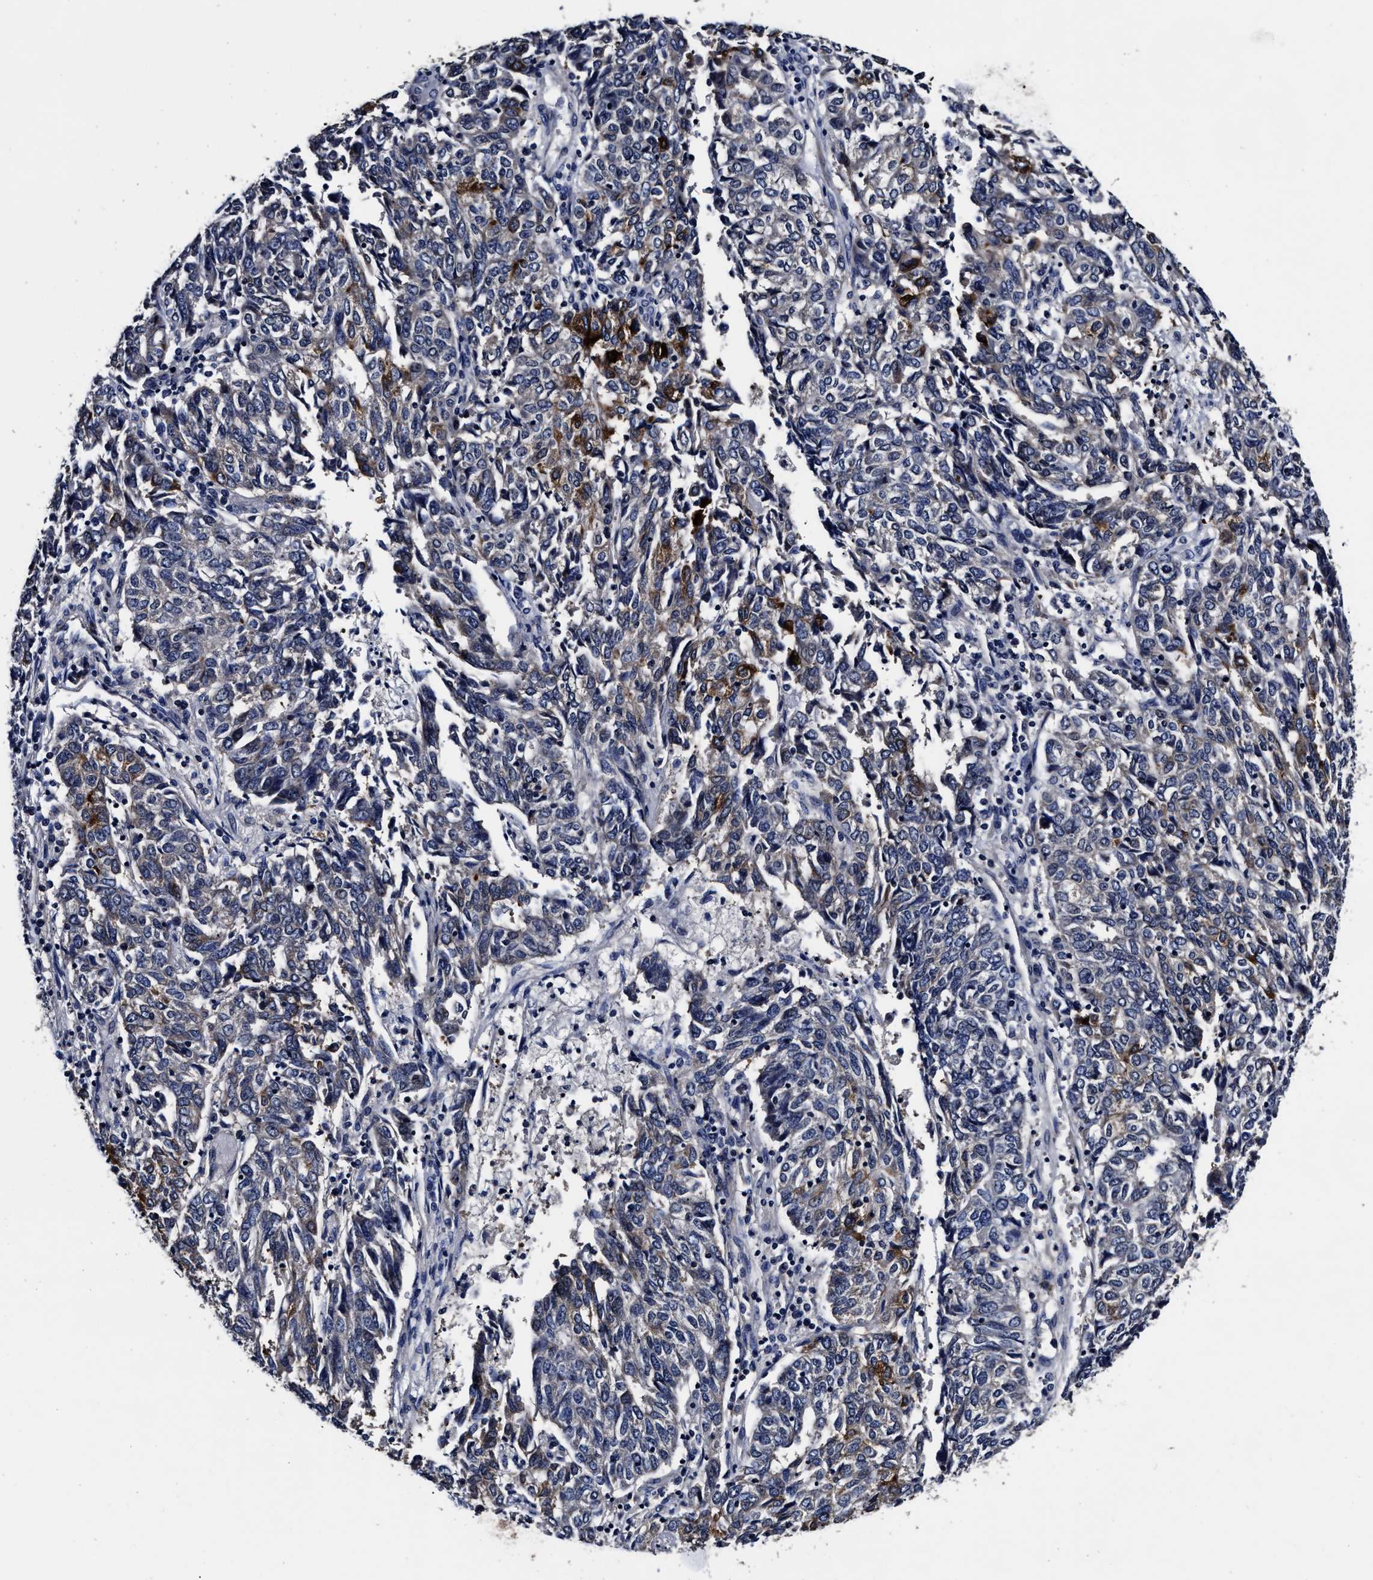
{"staining": {"intensity": "strong", "quantity": "<25%", "location": "cytoplasmic/membranous"}, "tissue": "endometrial cancer", "cell_type": "Tumor cells", "image_type": "cancer", "snomed": [{"axis": "morphology", "description": "Adenocarcinoma, NOS"}, {"axis": "topography", "description": "Endometrium"}], "caption": "IHC (DAB (3,3'-diaminobenzidine)) staining of human adenocarcinoma (endometrial) exhibits strong cytoplasmic/membranous protein staining in approximately <25% of tumor cells. (DAB IHC with brightfield microscopy, high magnification).", "gene": "OLFML2A", "patient": {"sex": "female", "age": 80}}